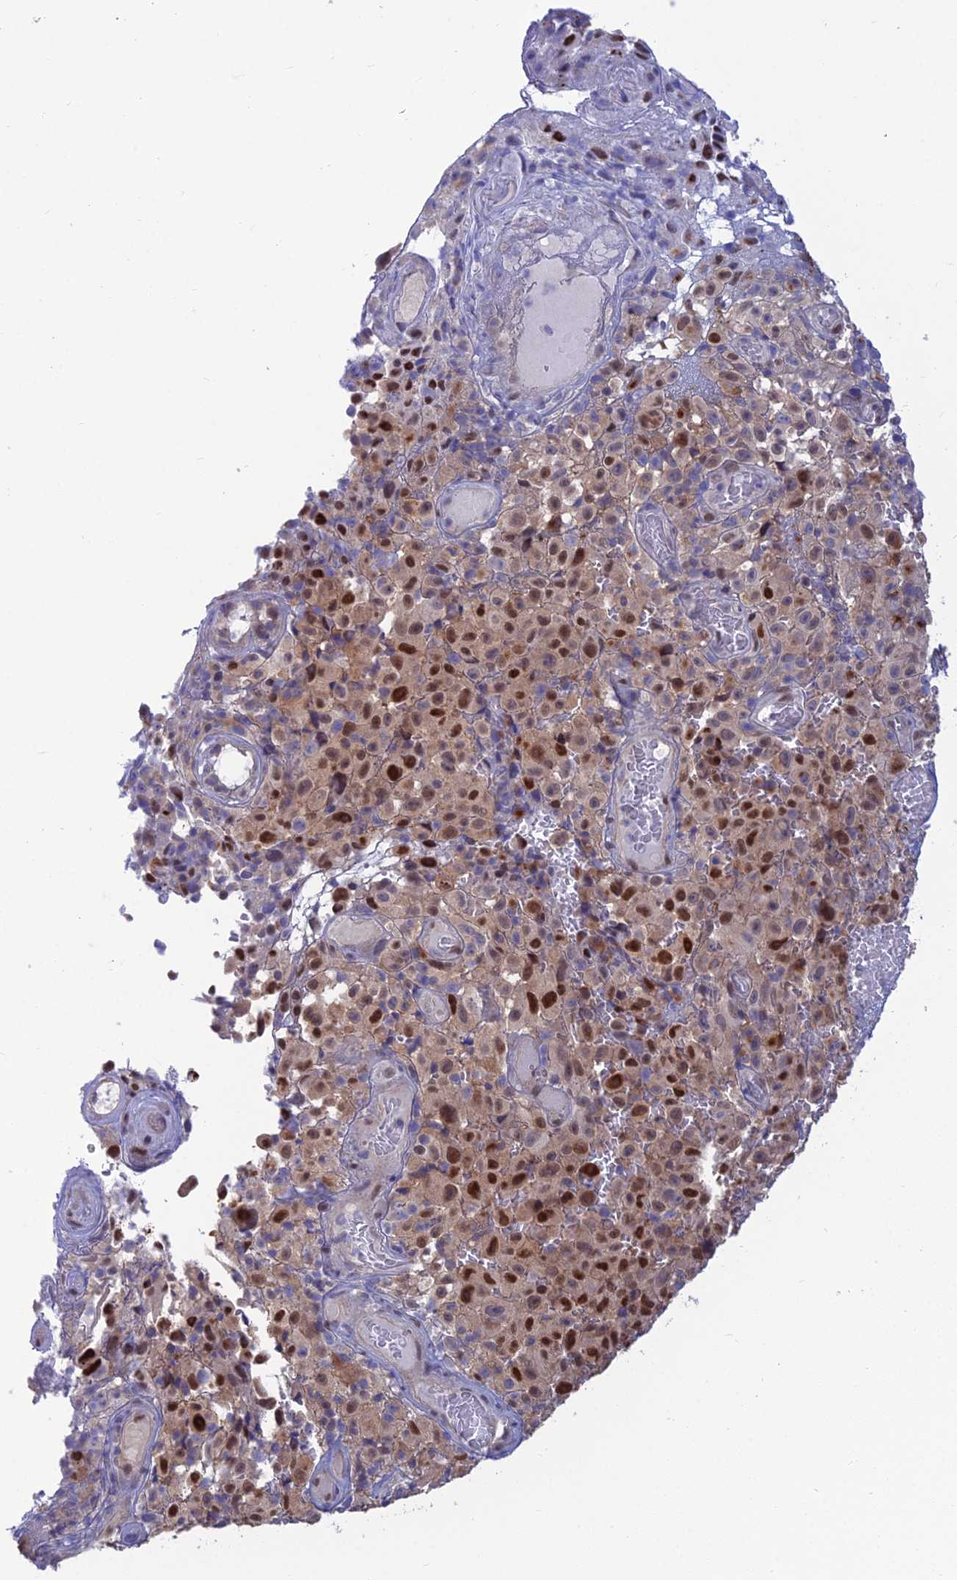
{"staining": {"intensity": "strong", "quantity": ">75%", "location": "nuclear"}, "tissue": "melanoma", "cell_type": "Tumor cells", "image_type": "cancer", "snomed": [{"axis": "morphology", "description": "Malignant melanoma, NOS"}, {"axis": "topography", "description": "Skin"}], "caption": "Immunohistochemical staining of malignant melanoma reveals strong nuclear protein expression in about >75% of tumor cells.", "gene": "DNPEP", "patient": {"sex": "female", "age": 82}}